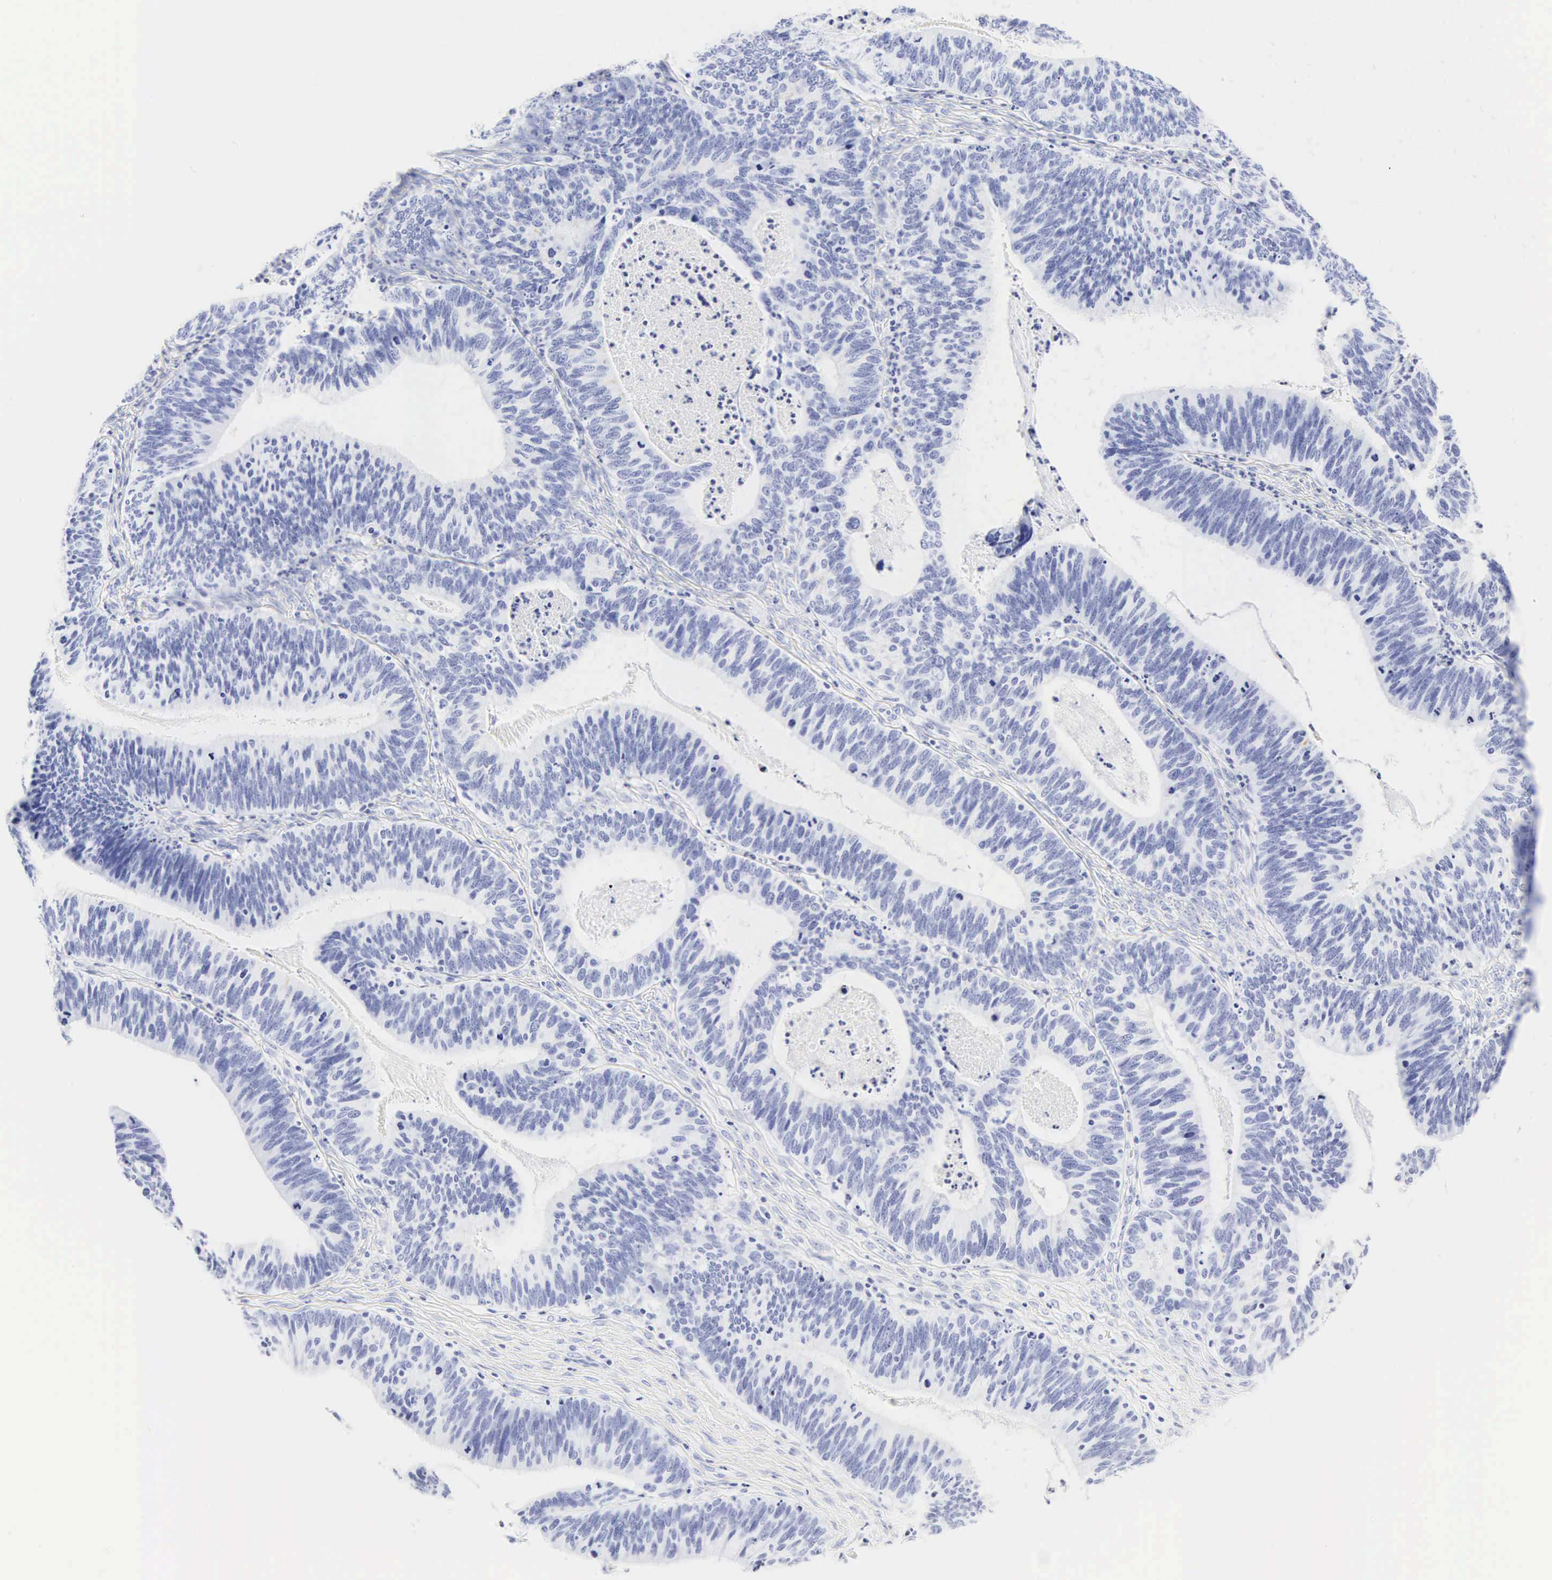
{"staining": {"intensity": "negative", "quantity": "none", "location": "none"}, "tissue": "ovarian cancer", "cell_type": "Tumor cells", "image_type": "cancer", "snomed": [{"axis": "morphology", "description": "Carcinoma, endometroid"}, {"axis": "topography", "description": "Ovary"}], "caption": "High magnification brightfield microscopy of ovarian cancer (endometroid carcinoma) stained with DAB (3,3'-diaminobenzidine) (brown) and counterstained with hematoxylin (blue): tumor cells show no significant positivity.", "gene": "CGB3", "patient": {"sex": "female", "age": 52}}